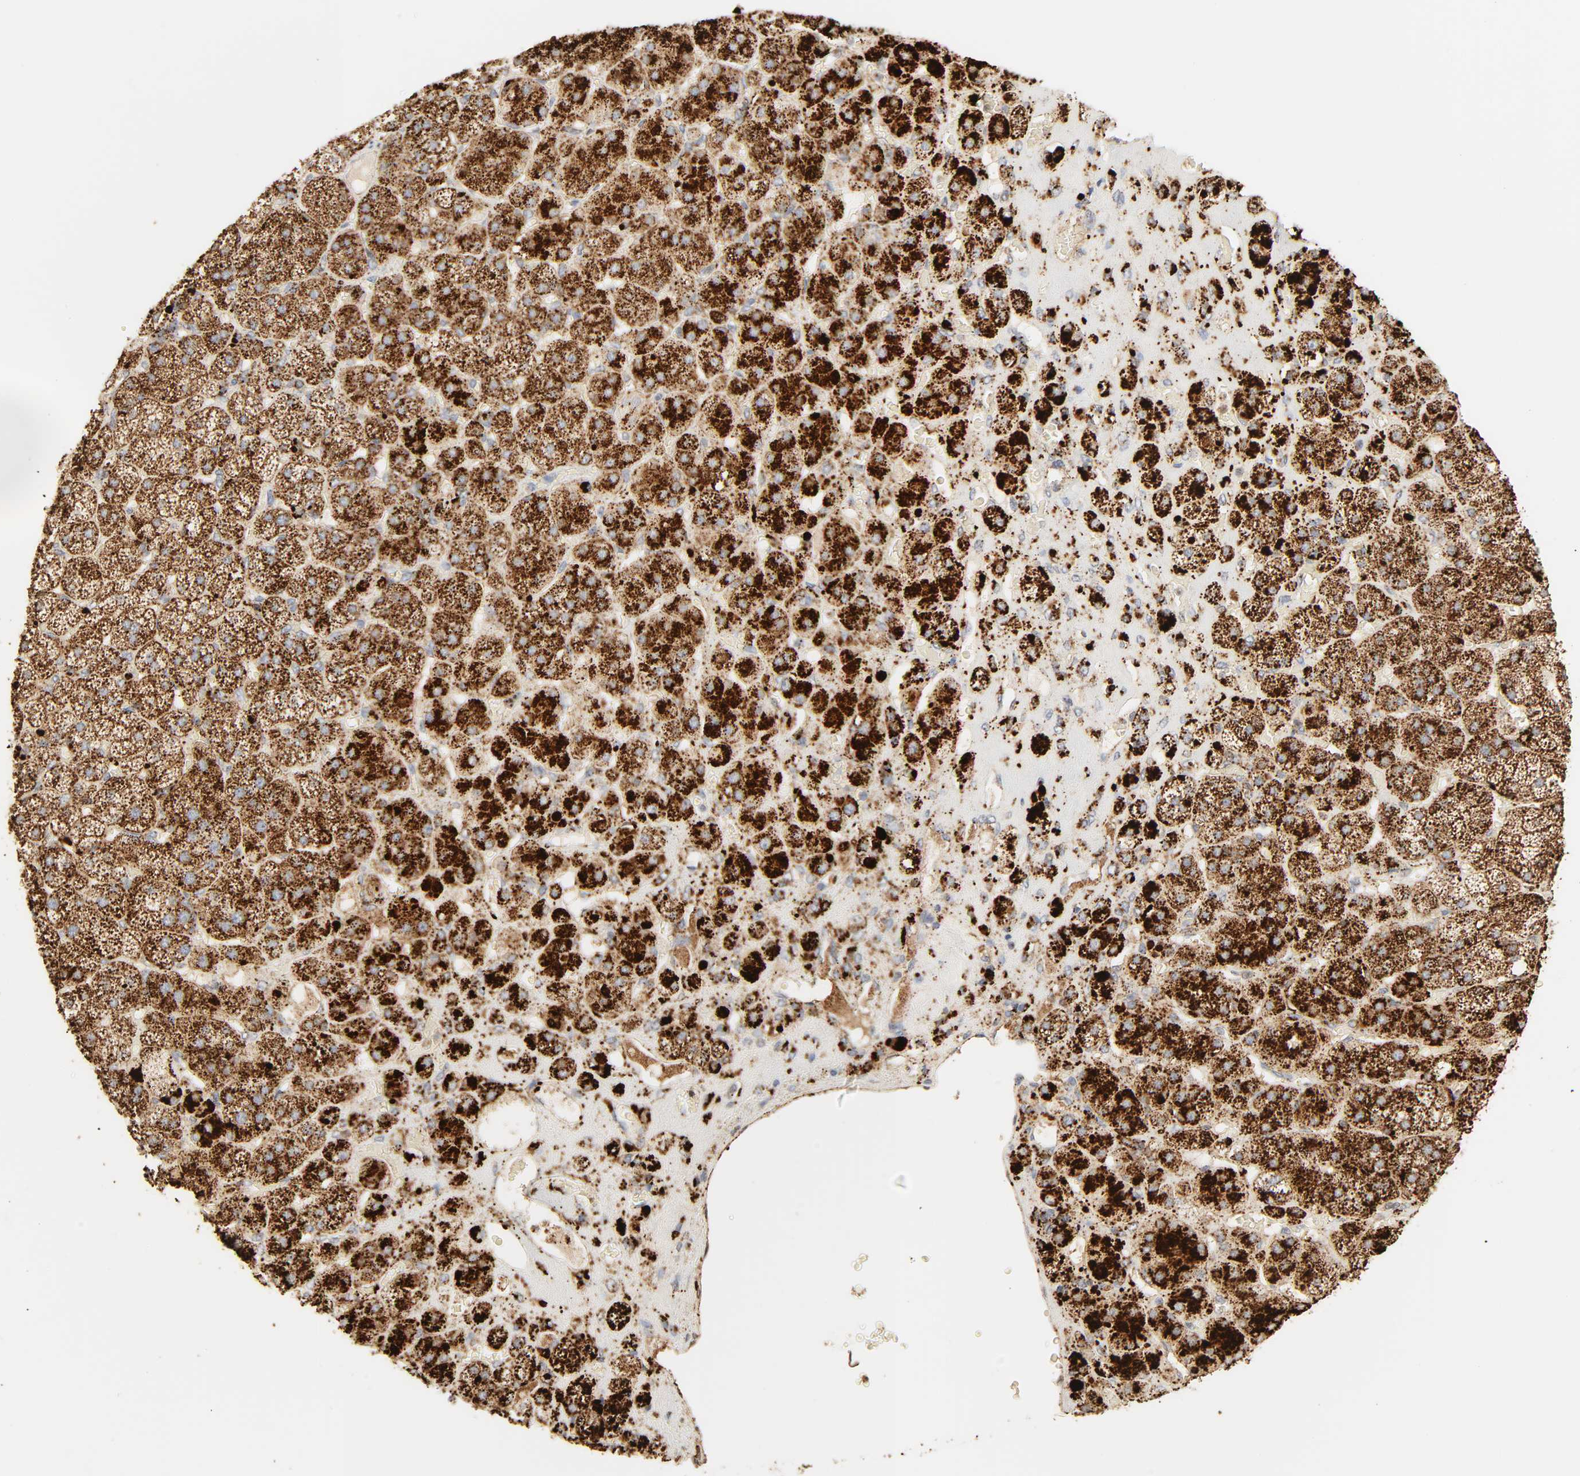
{"staining": {"intensity": "strong", "quantity": ">75%", "location": "cytoplasmic/membranous"}, "tissue": "adrenal gland", "cell_type": "Glandular cells", "image_type": "normal", "snomed": [{"axis": "morphology", "description": "Normal tissue, NOS"}, {"axis": "topography", "description": "Adrenal gland"}], "caption": "Adrenal gland stained for a protein (brown) shows strong cytoplasmic/membranous positive staining in approximately >75% of glandular cells.", "gene": "PSAP", "patient": {"sex": "female", "age": 71}}